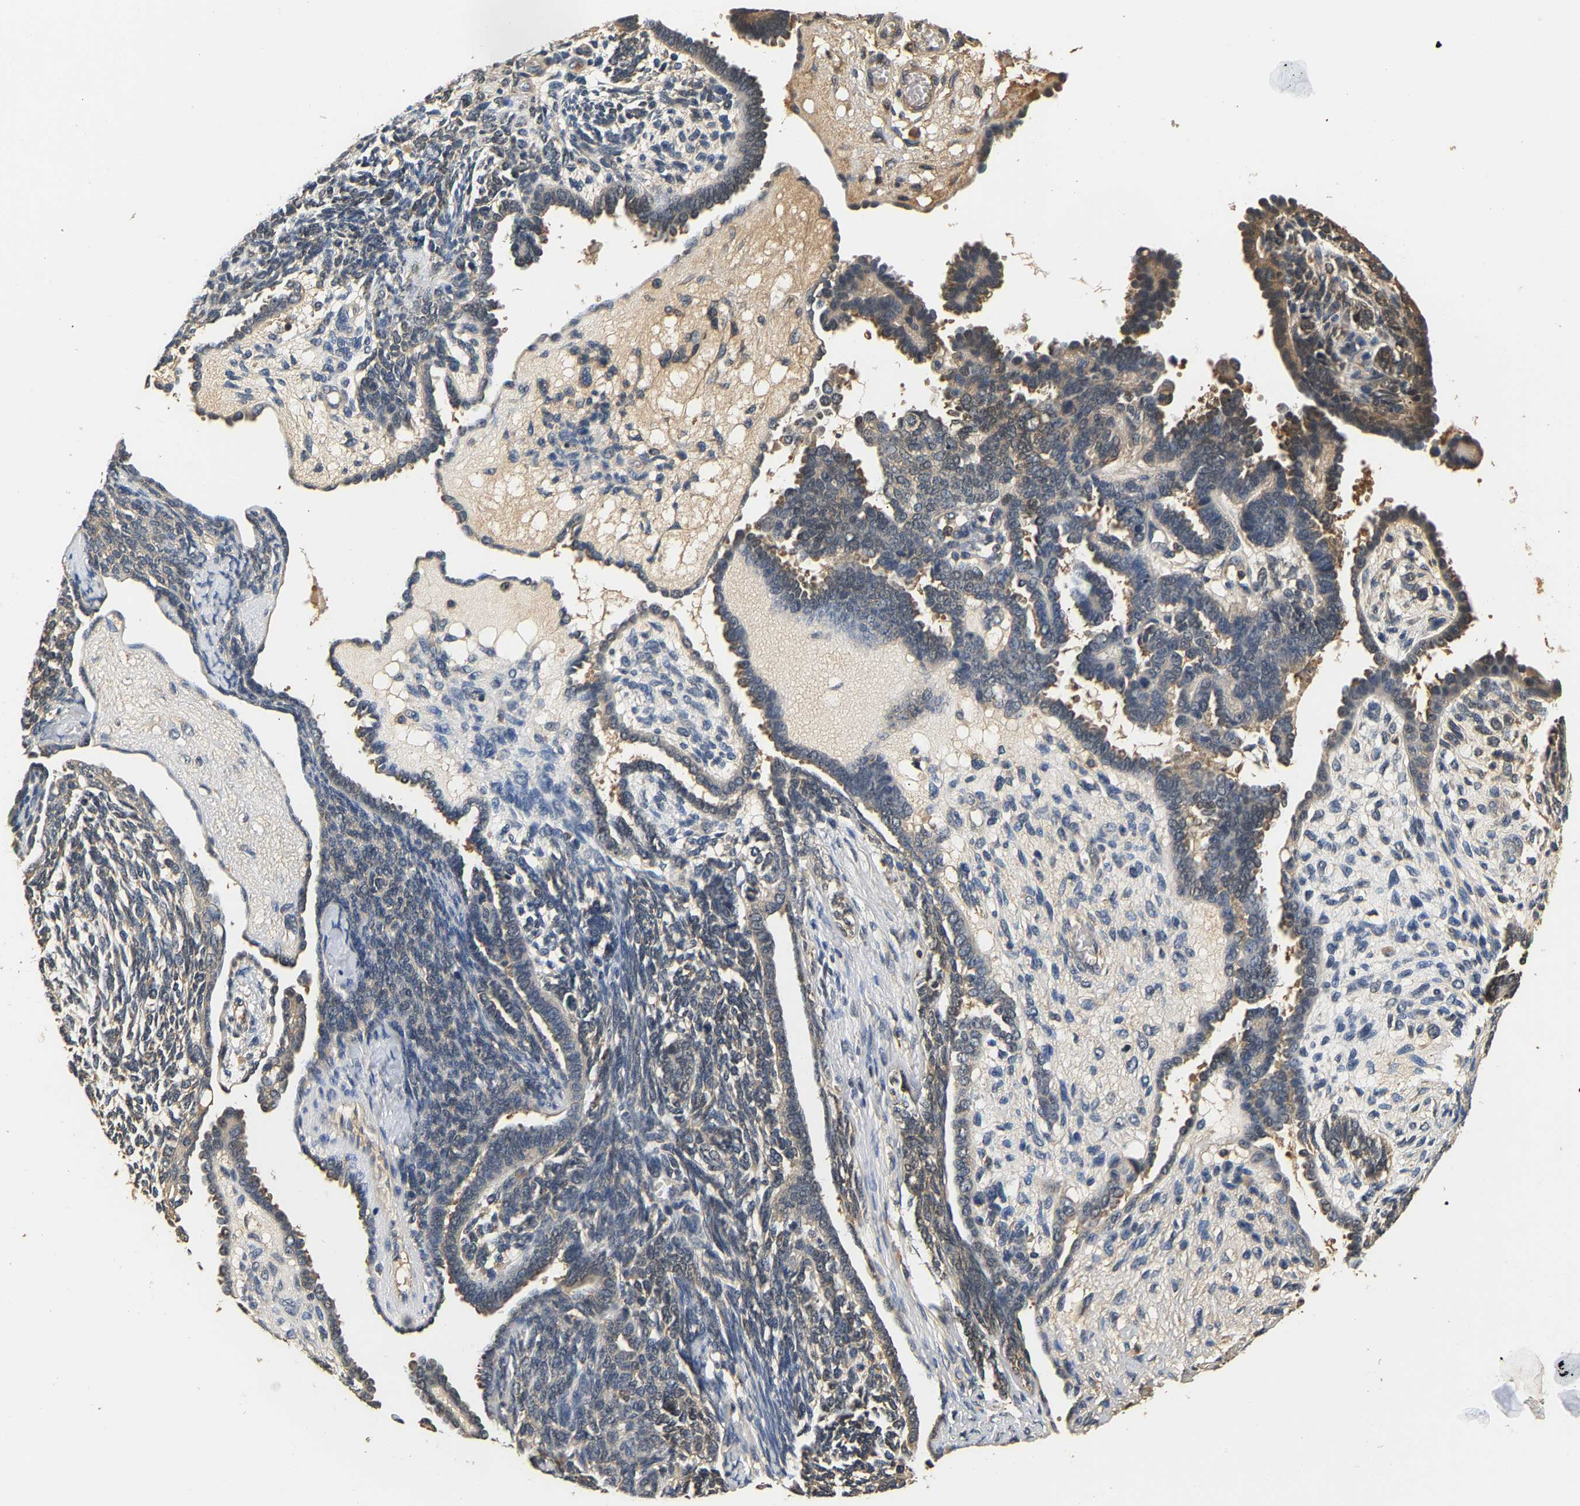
{"staining": {"intensity": "moderate", "quantity": "<25%", "location": "cytoplasmic/membranous"}, "tissue": "endometrial cancer", "cell_type": "Tumor cells", "image_type": "cancer", "snomed": [{"axis": "morphology", "description": "Neoplasm, malignant, NOS"}, {"axis": "topography", "description": "Endometrium"}], "caption": "Brown immunohistochemical staining in human endometrial cancer demonstrates moderate cytoplasmic/membranous positivity in approximately <25% of tumor cells. (DAB IHC, brown staining for protein, blue staining for nuclei).", "gene": "GPI", "patient": {"sex": "female", "age": 74}}